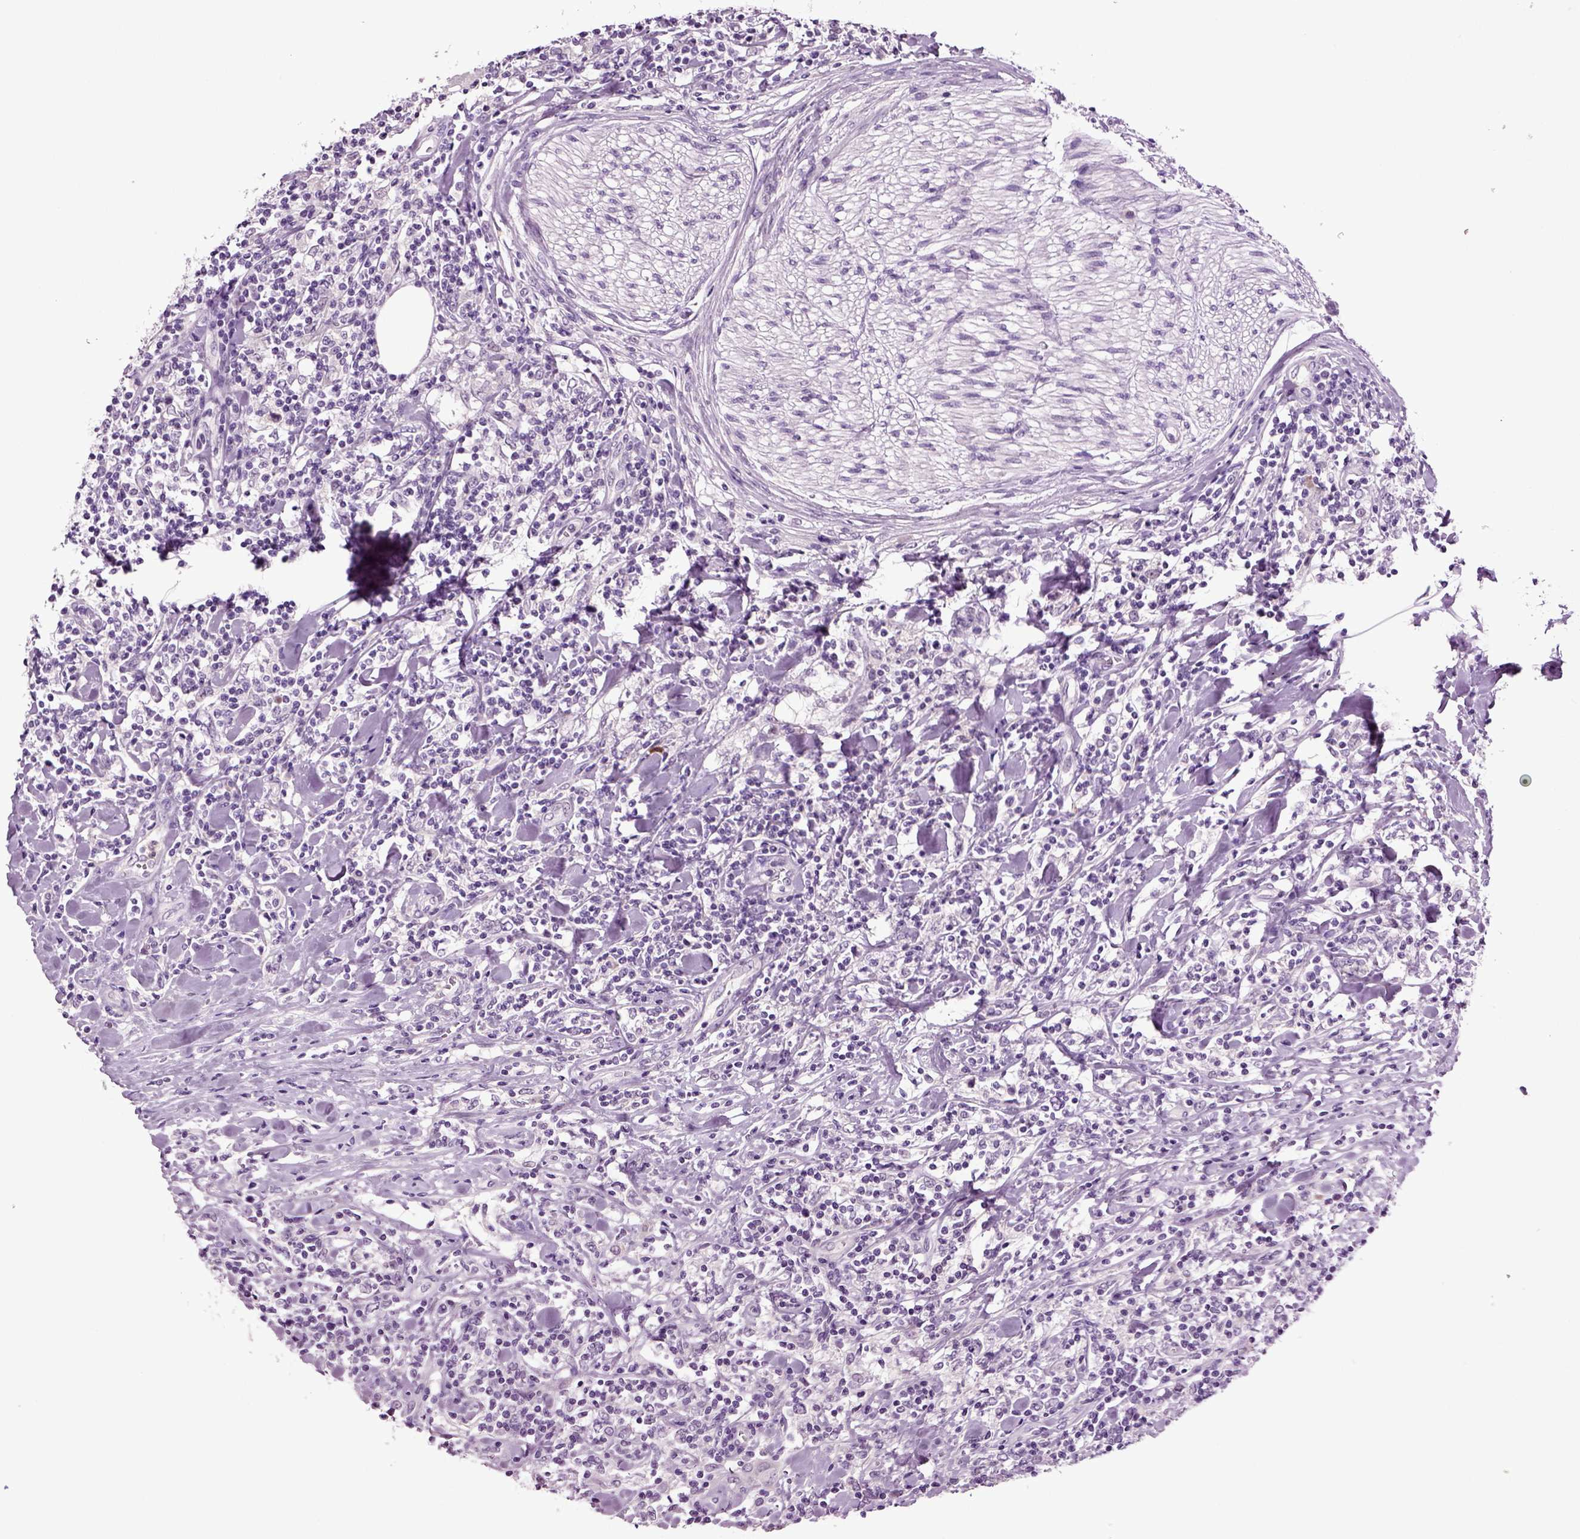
{"staining": {"intensity": "negative", "quantity": "none", "location": "none"}, "tissue": "lymphoma", "cell_type": "Tumor cells", "image_type": "cancer", "snomed": [{"axis": "morphology", "description": "Malignant lymphoma, non-Hodgkin's type, High grade"}, {"axis": "topography", "description": "Lymph node"}], "caption": "Tumor cells show no significant protein expression in malignant lymphoma, non-Hodgkin's type (high-grade).", "gene": "FGF11", "patient": {"sex": "female", "age": 84}}